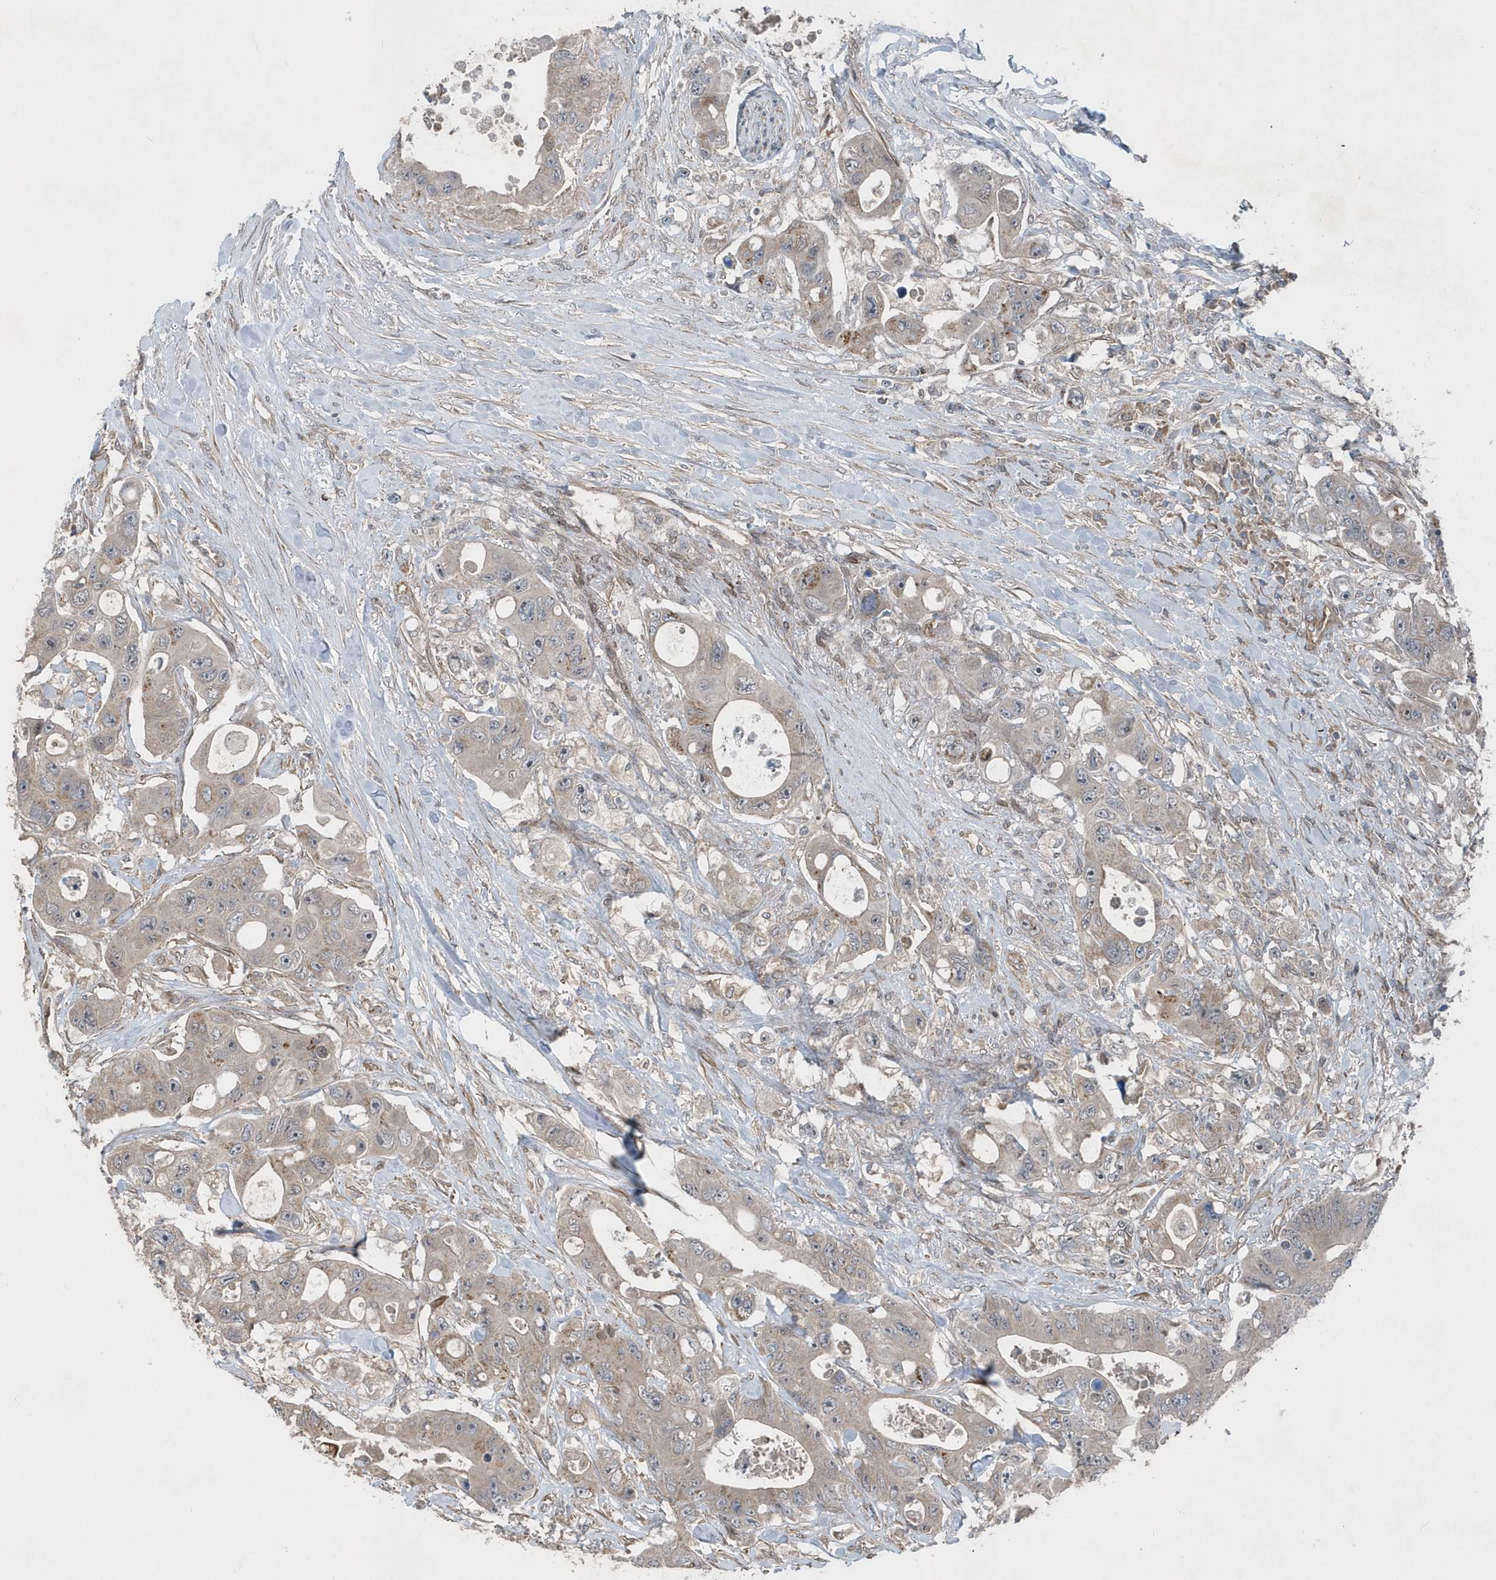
{"staining": {"intensity": "weak", "quantity": "<25%", "location": "cytoplasmic/membranous"}, "tissue": "colorectal cancer", "cell_type": "Tumor cells", "image_type": "cancer", "snomed": [{"axis": "morphology", "description": "Adenocarcinoma, NOS"}, {"axis": "topography", "description": "Colon"}], "caption": "A photomicrograph of colorectal cancer stained for a protein demonstrates no brown staining in tumor cells.", "gene": "MCC", "patient": {"sex": "female", "age": 46}}